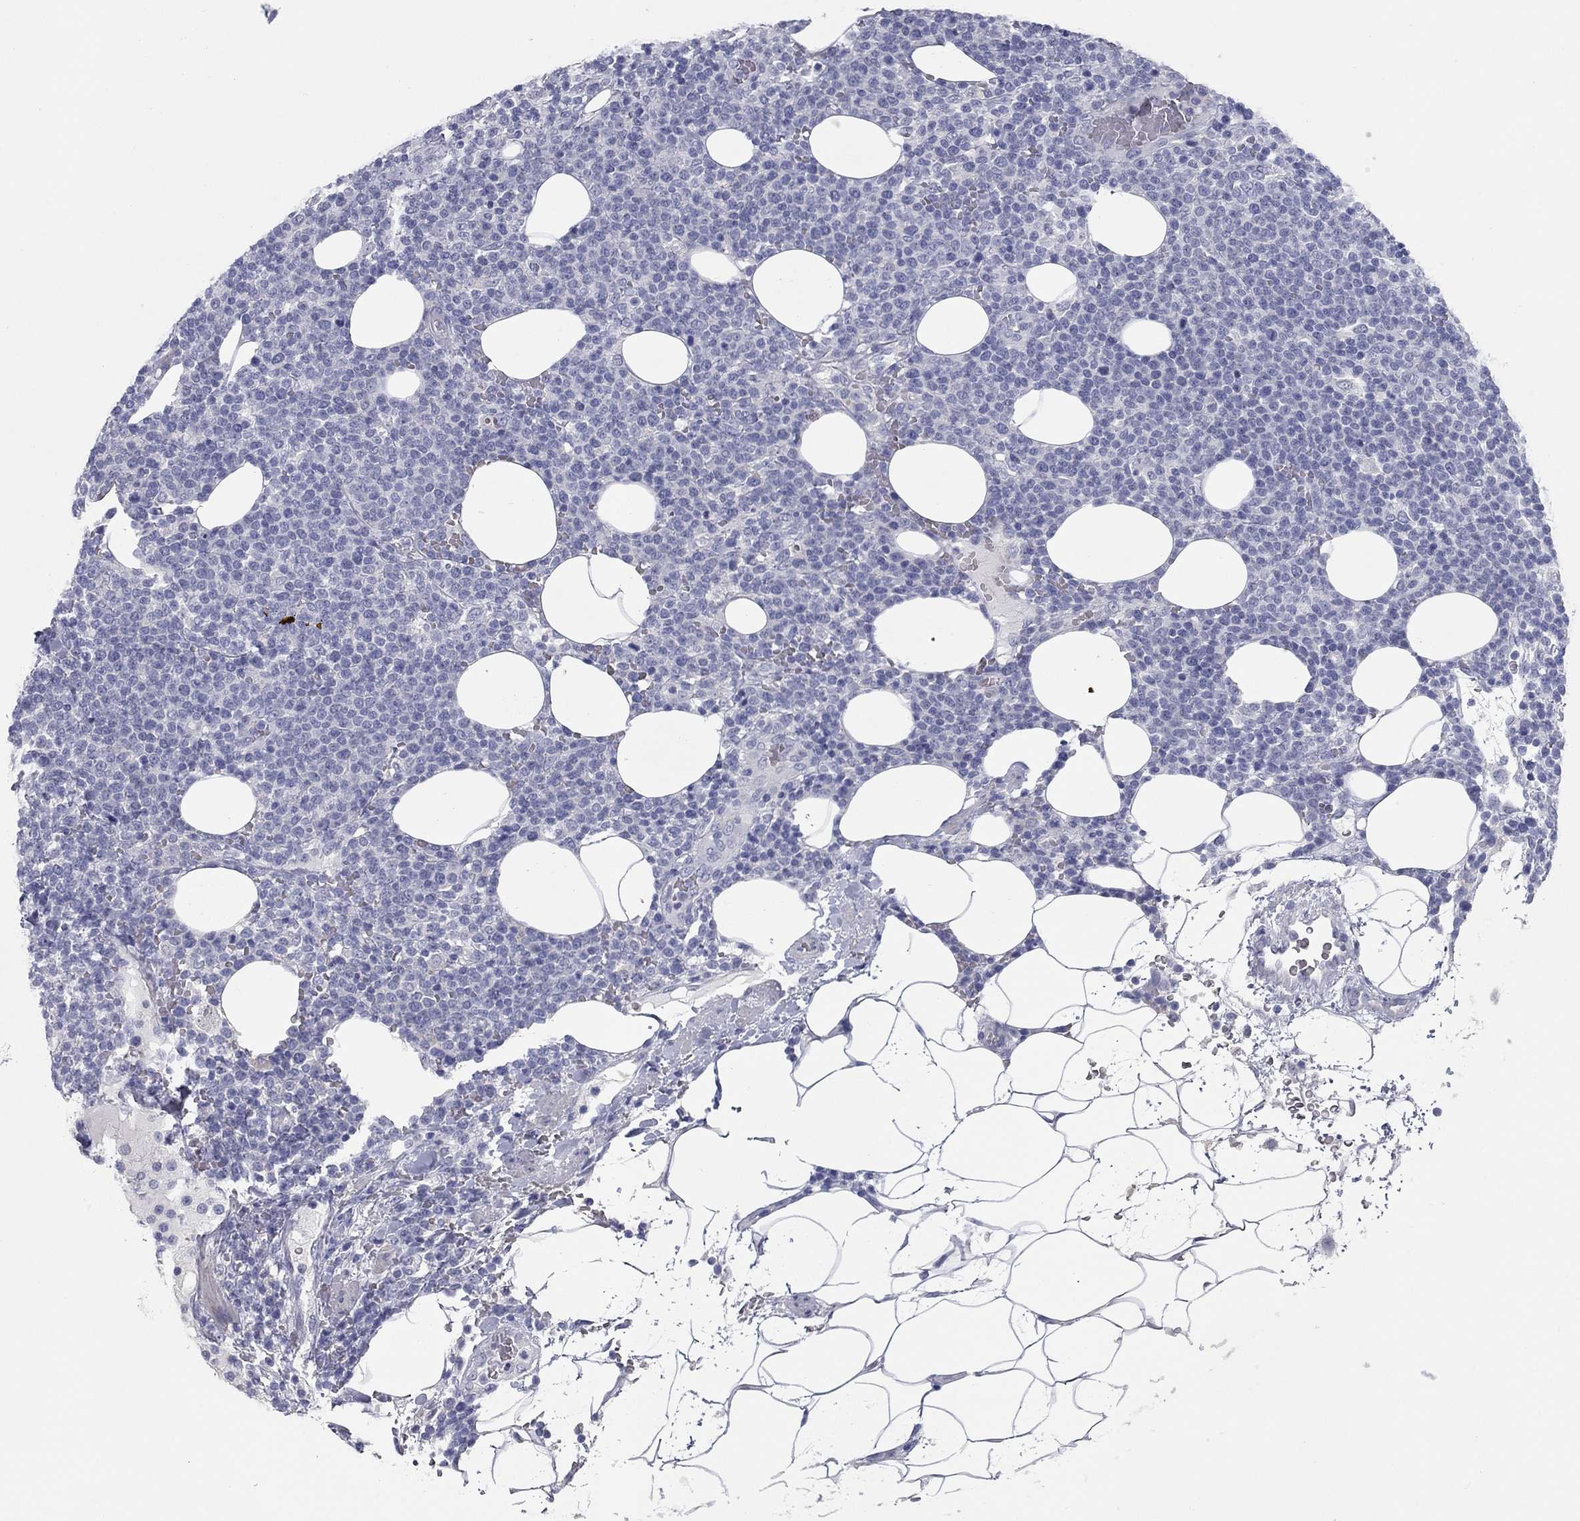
{"staining": {"intensity": "negative", "quantity": "none", "location": "none"}, "tissue": "lymphoma", "cell_type": "Tumor cells", "image_type": "cancer", "snomed": [{"axis": "morphology", "description": "Malignant lymphoma, non-Hodgkin's type, High grade"}, {"axis": "topography", "description": "Lymph node"}], "caption": "Histopathology image shows no protein positivity in tumor cells of lymphoma tissue.", "gene": "KIRREL2", "patient": {"sex": "male", "age": 61}}